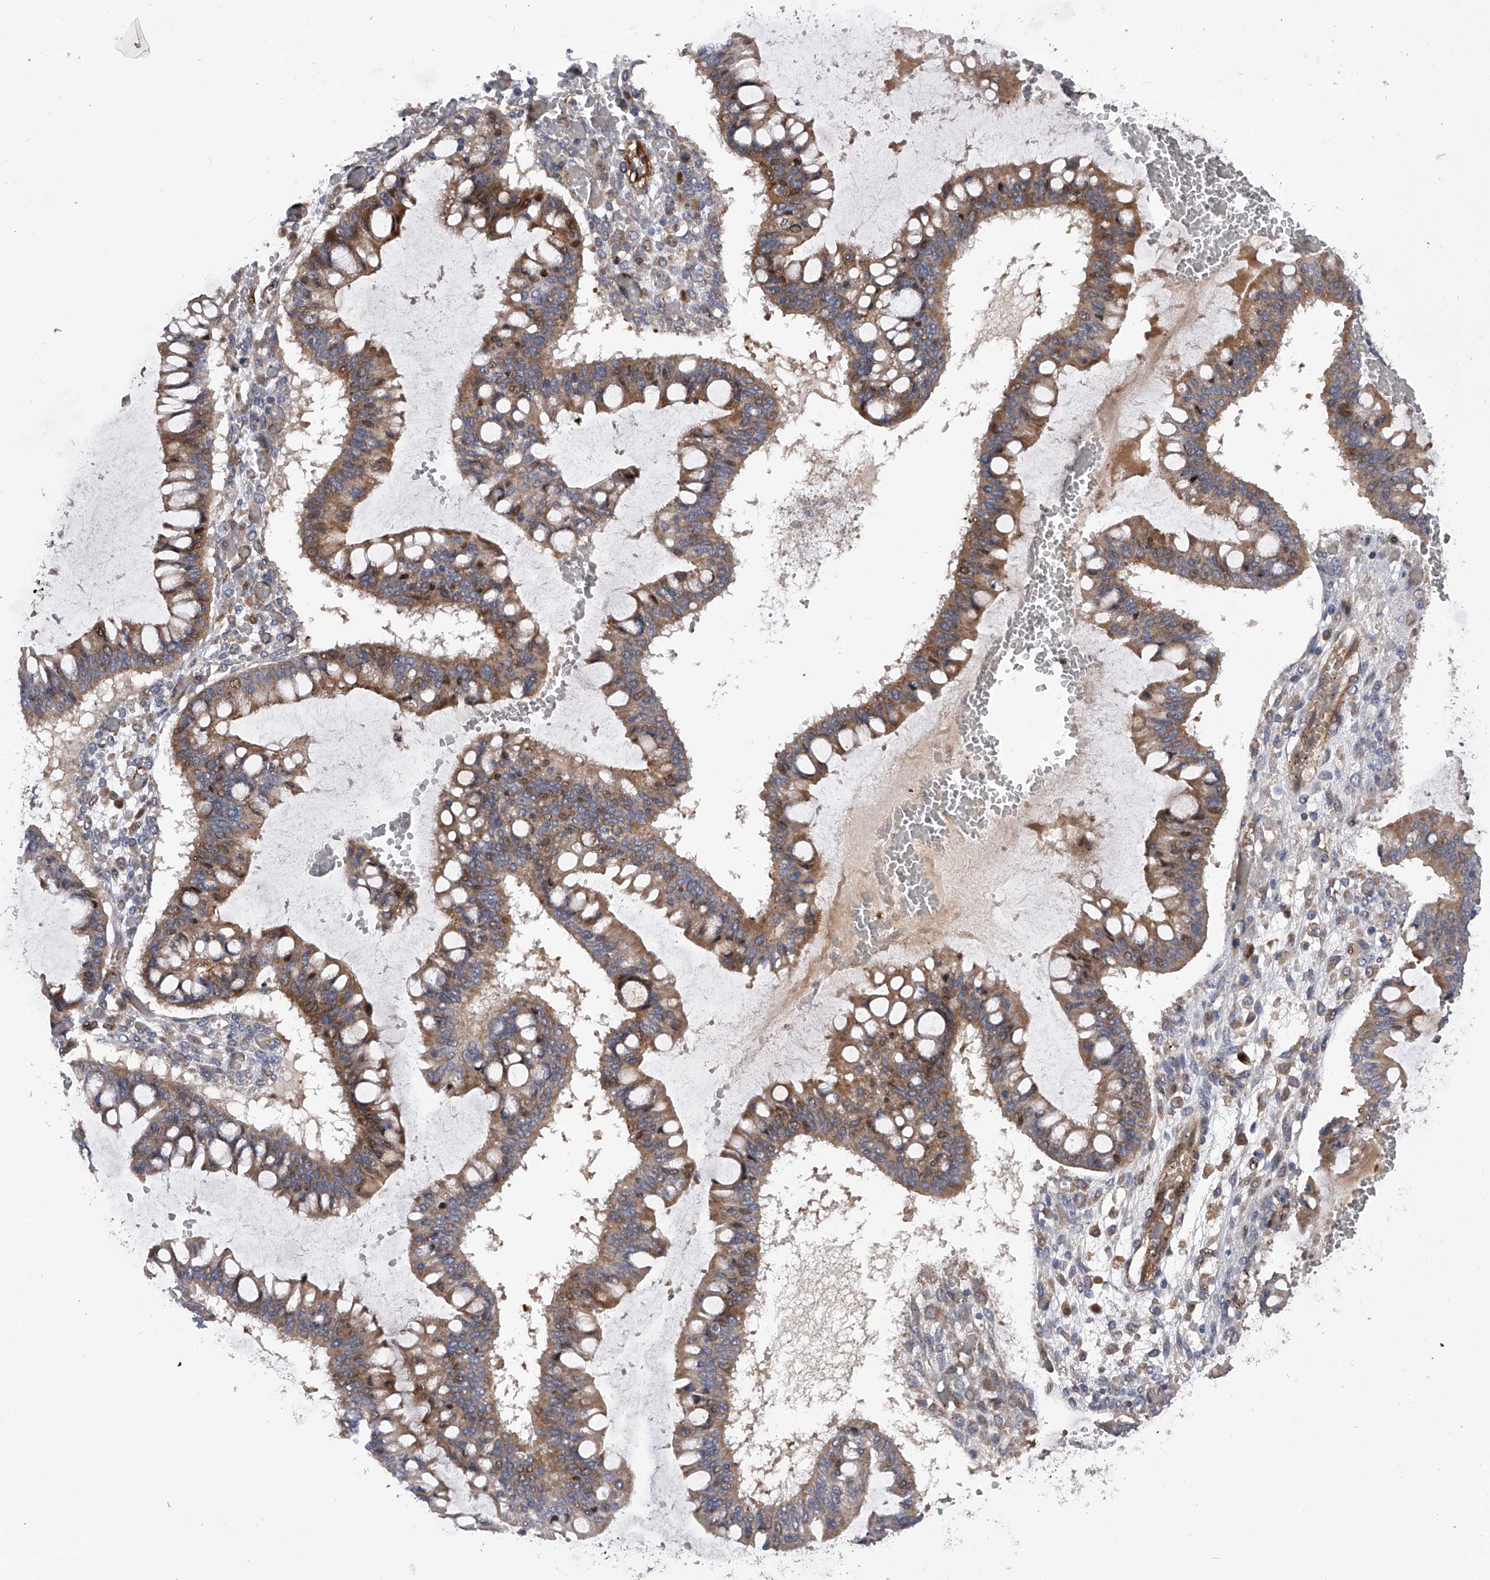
{"staining": {"intensity": "moderate", "quantity": ">75%", "location": "cytoplasmic/membranous"}, "tissue": "ovarian cancer", "cell_type": "Tumor cells", "image_type": "cancer", "snomed": [{"axis": "morphology", "description": "Cystadenocarcinoma, mucinous, NOS"}, {"axis": "topography", "description": "Ovary"}], "caption": "High-magnification brightfield microscopy of mucinous cystadenocarcinoma (ovarian) stained with DAB (3,3'-diaminobenzidine) (brown) and counterstained with hematoxylin (blue). tumor cells exhibit moderate cytoplasmic/membranous staining is appreciated in approximately>75% of cells.", "gene": "PDSS2", "patient": {"sex": "female", "age": 73}}